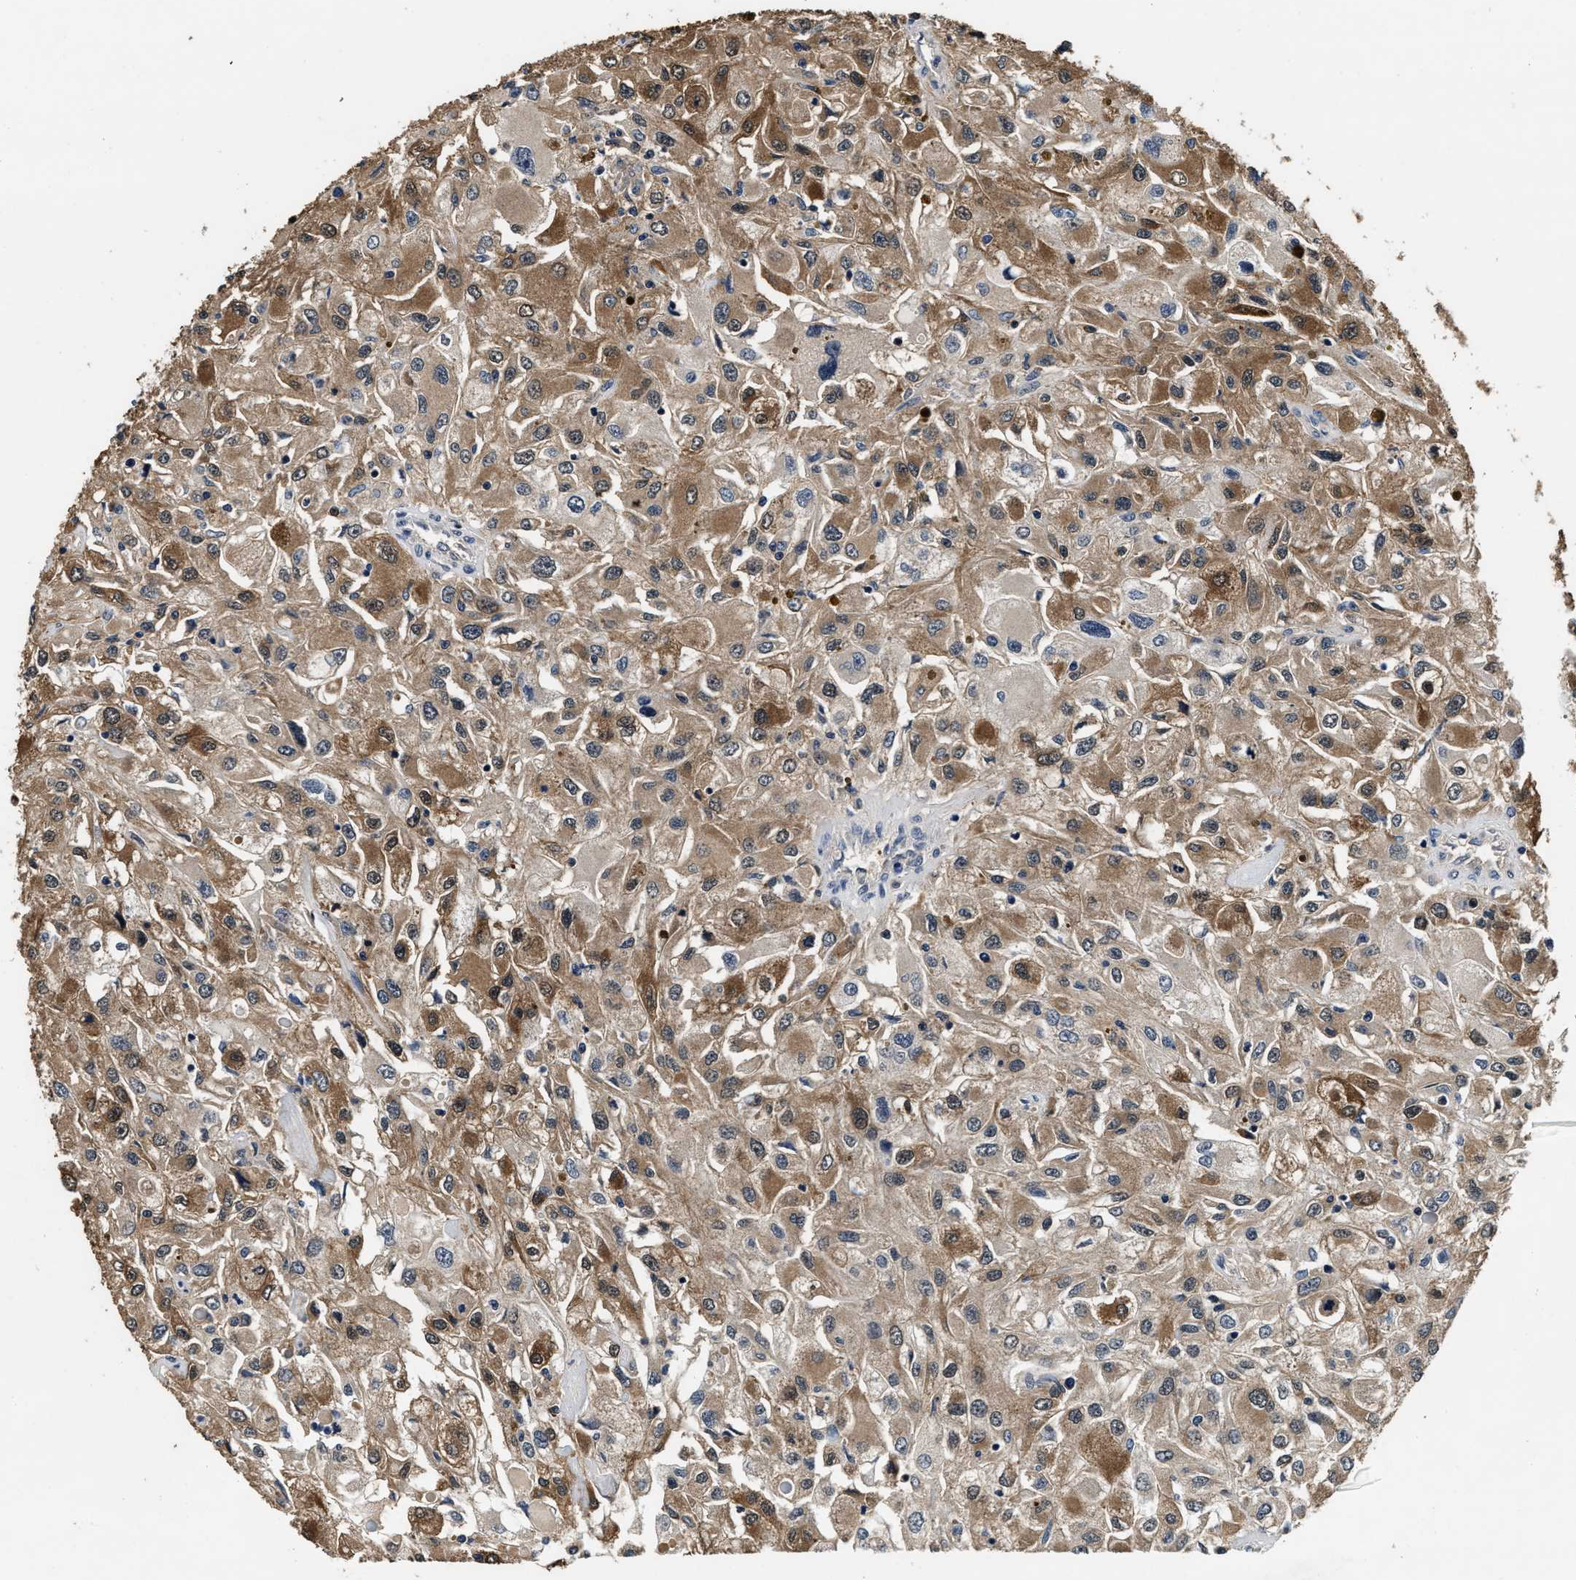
{"staining": {"intensity": "moderate", "quantity": ">75%", "location": "cytoplasmic/membranous"}, "tissue": "renal cancer", "cell_type": "Tumor cells", "image_type": "cancer", "snomed": [{"axis": "morphology", "description": "Adenocarcinoma, NOS"}, {"axis": "topography", "description": "Kidney"}], "caption": "The photomicrograph shows immunohistochemical staining of renal cancer (adenocarcinoma). There is moderate cytoplasmic/membranous expression is present in about >75% of tumor cells.", "gene": "PHPT1", "patient": {"sex": "female", "age": 52}}